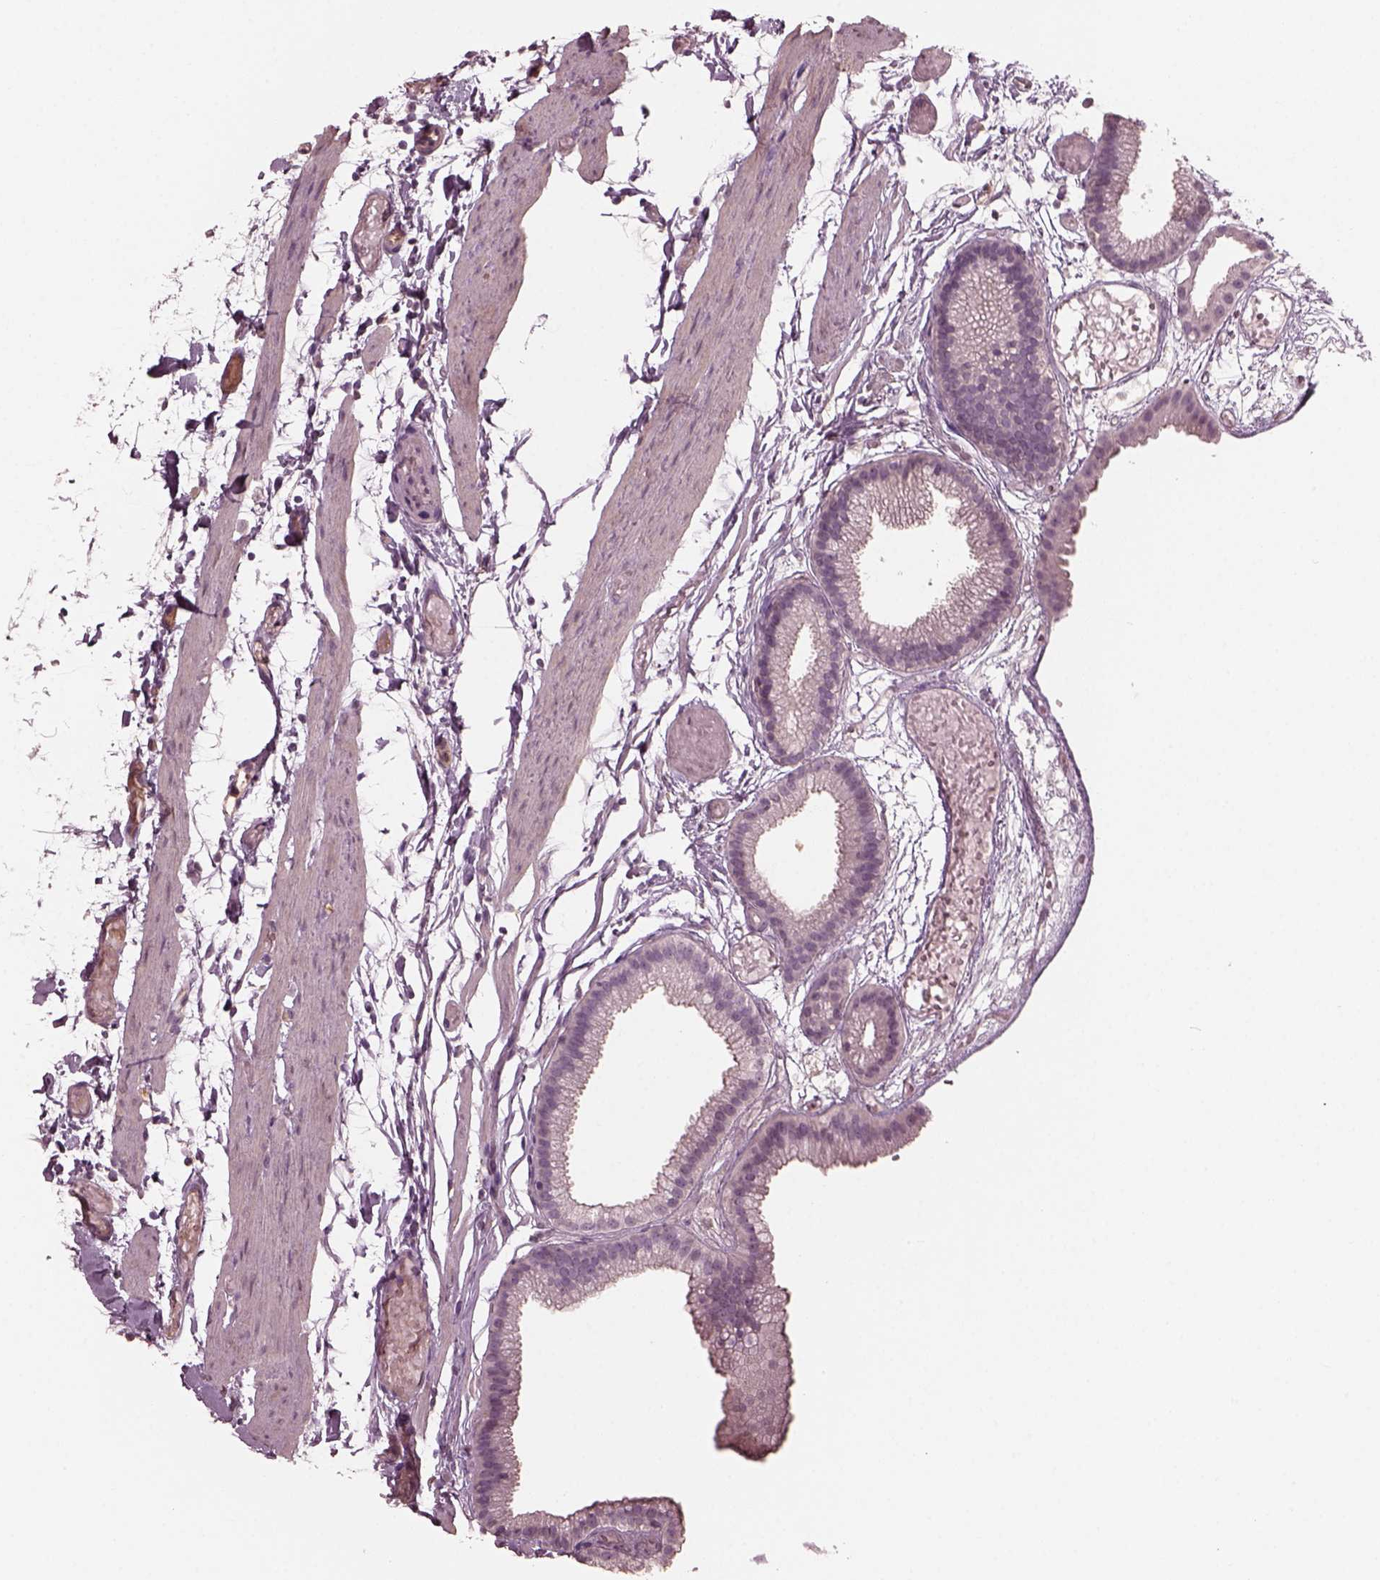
{"staining": {"intensity": "negative", "quantity": "none", "location": "none"}, "tissue": "gallbladder", "cell_type": "Glandular cells", "image_type": "normal", "snomed": [{"axis": "morphology", "description": "Normal tissue, NOS"}, {"axis": "topography", "description": "Gallbladder"}], "caption": "High power microscopy histopathology image of an immunohistochemistry image of unremarkable gallbladder, revealing no significant expression in glandular cells. Nuclei are stained in blue.", "gene": "PORCN", "patient": {"sex": "female", "age": 45}}